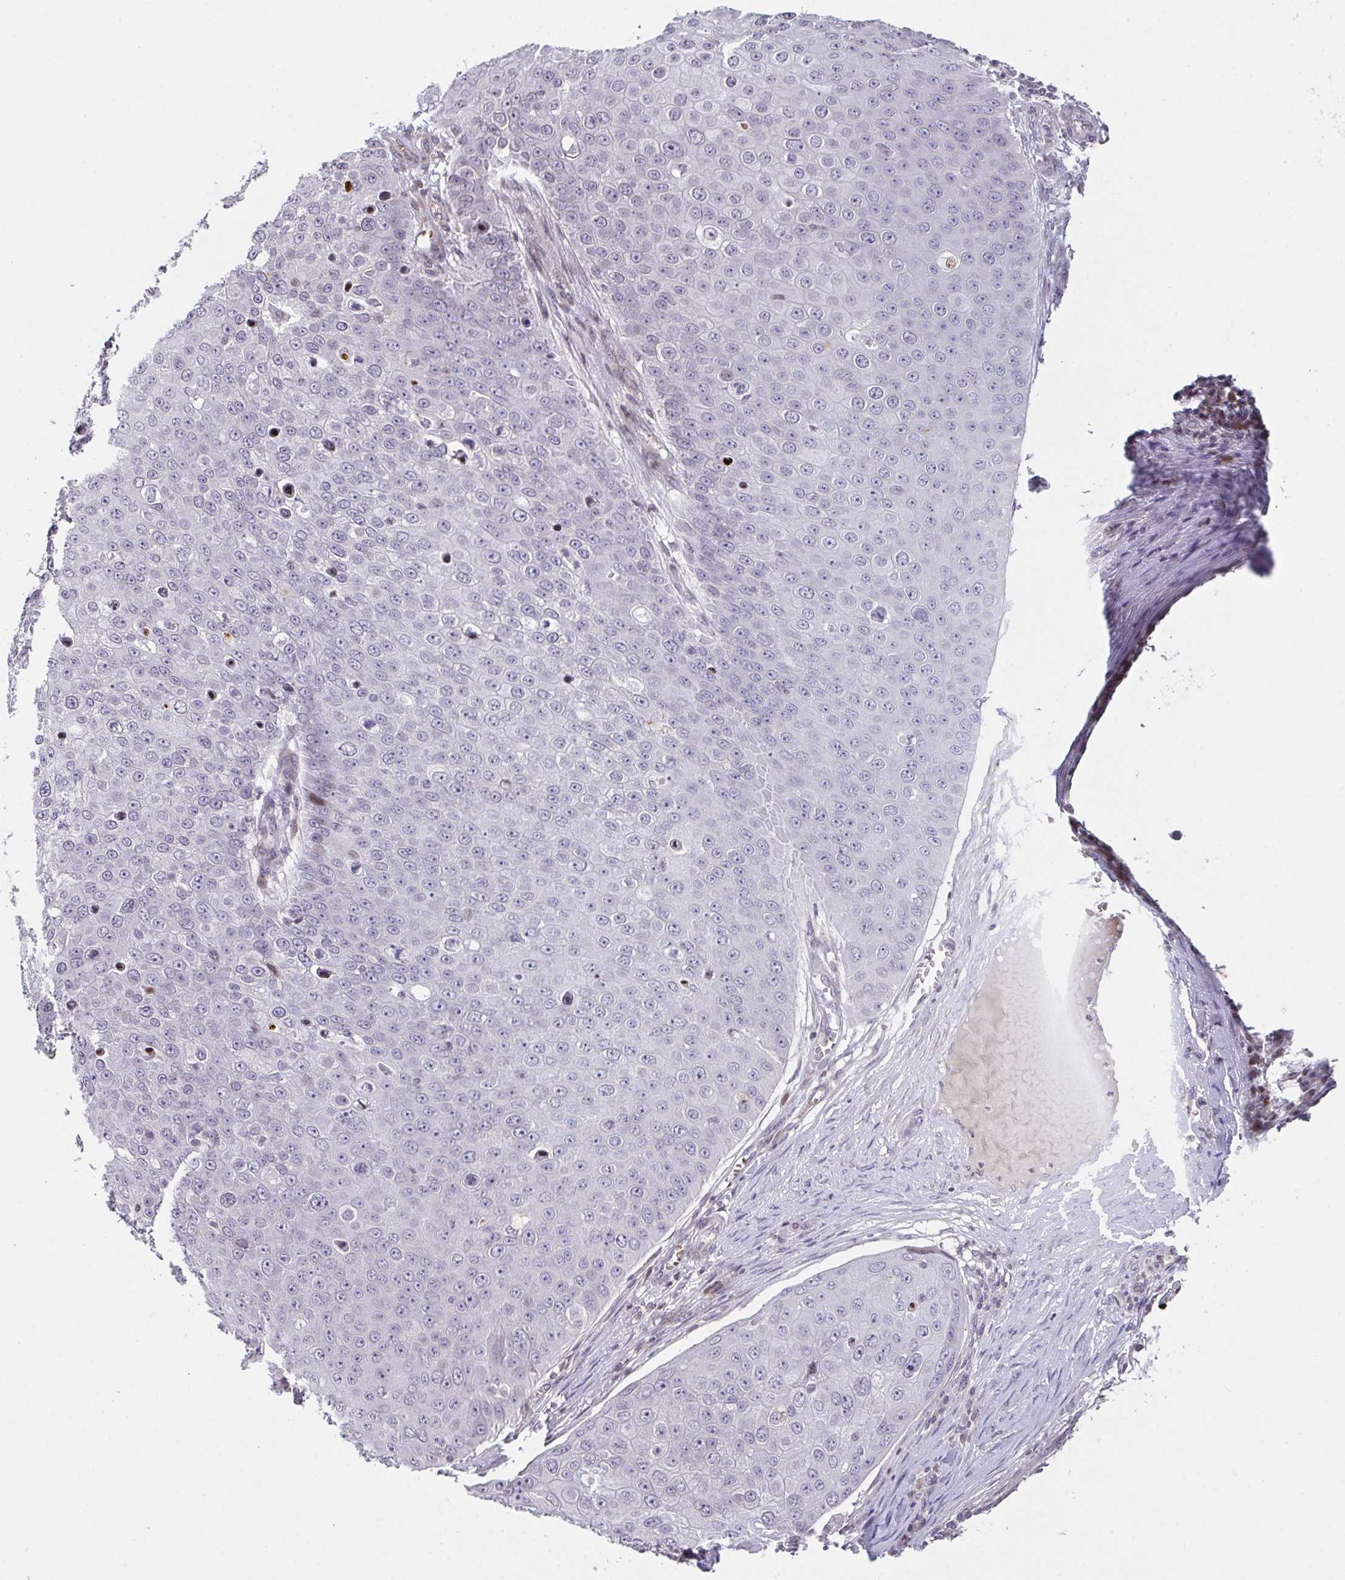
{"staining": {"intensity": "weak", "quantity": "<25%", "location": "nuclear"}, "tissue": "skin cancer", "cell_type": "Tumor cells", "image_type": "cancer", "snomed": [{"axis": "morphology", "description": "Squamous cell carcinoma, NOS"}, {"axis": "topography", "description": "Skin"}], "caption": "Immunohistochemistry (IHC) image of neoplastic tissue: skin squamous cell carcinoma stained with DAB demonstrates no significant protein positivity in tumor cells.", "gene": "PCDHB8", "patient": {"sex": "male", "age": 71}}